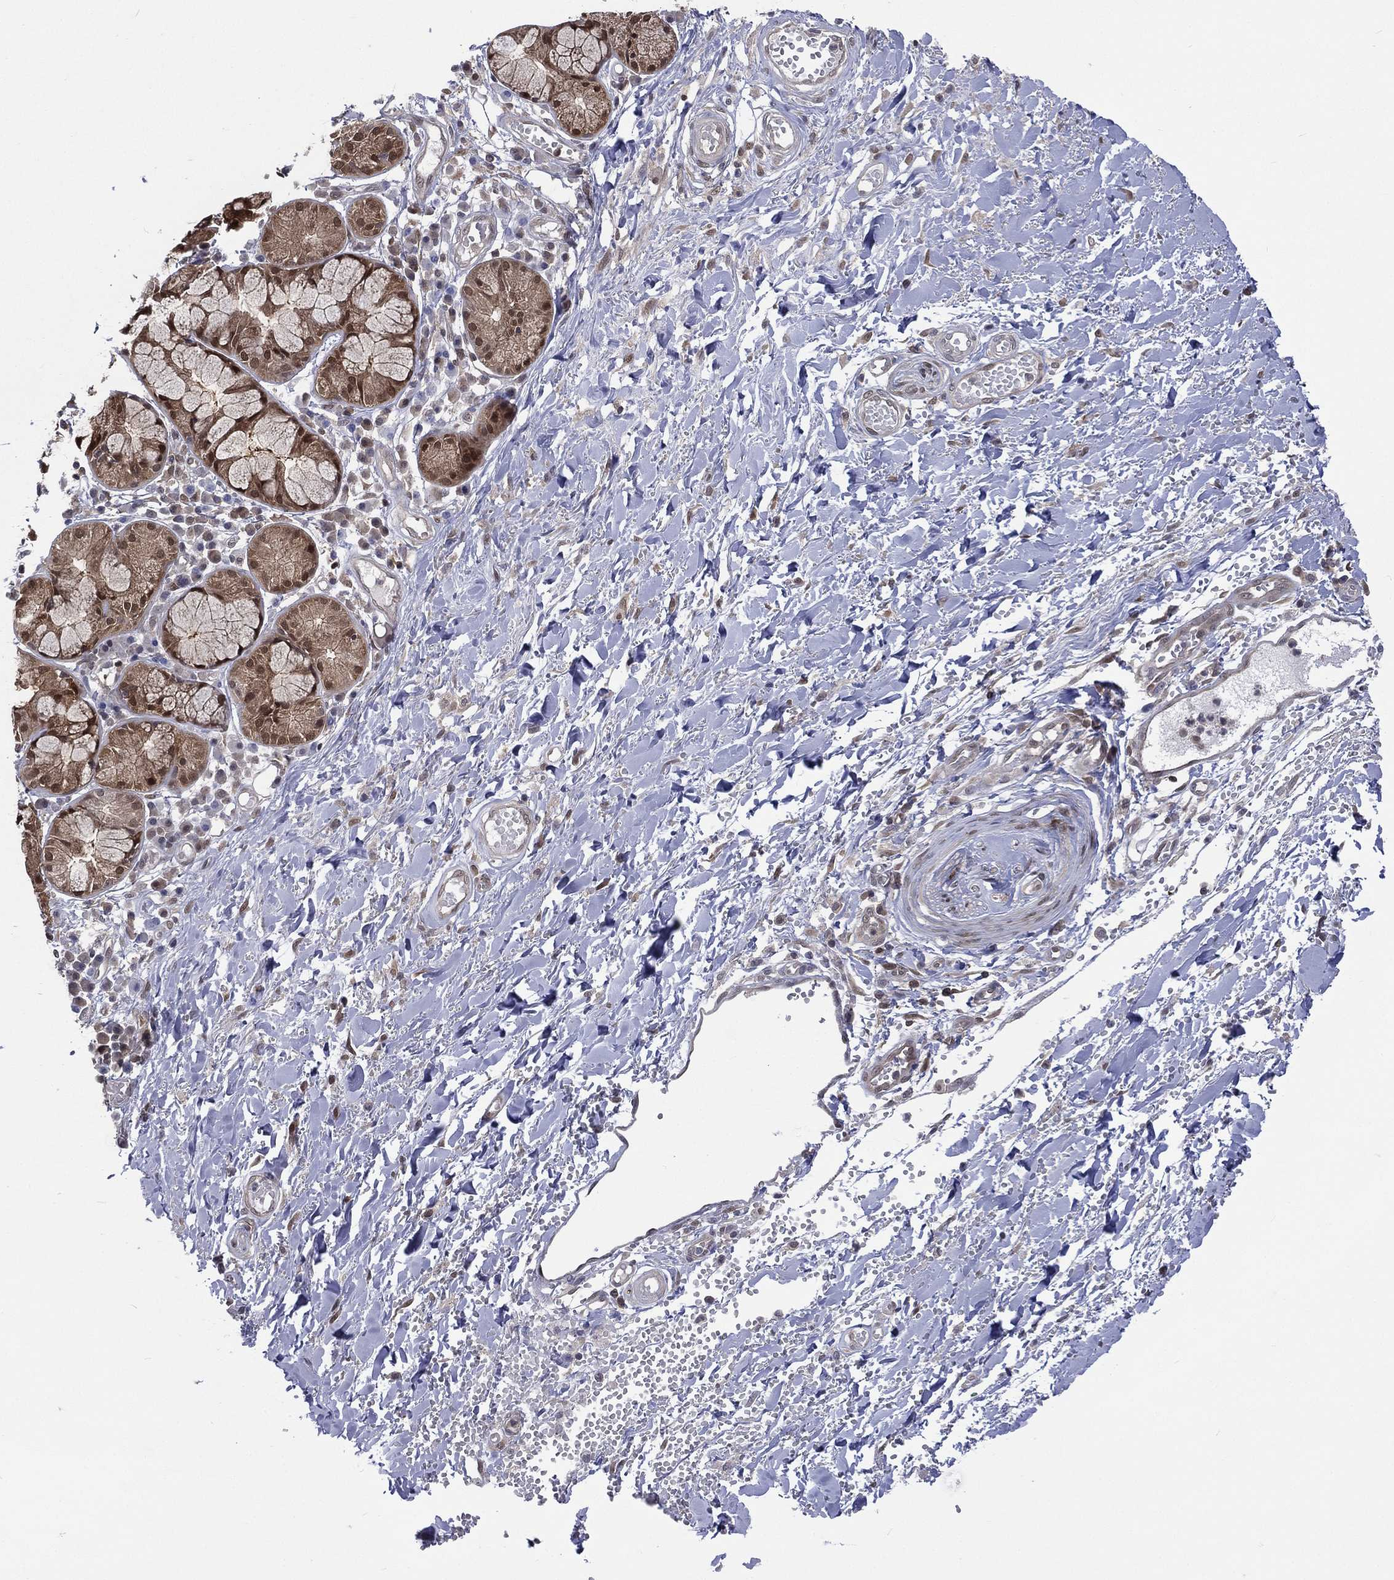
{"staining": {"intensity": "negative", "quantity": "none", "location": "none"}, "tissue": "adipose tissue", "cell_type": "Adipocytes", "image_type": "normal", "snomed": [{"axis": "morphology", "description": "Normal tissue, NOS"}, {"axis": "topography", "description": "Cartilage tissue"}], "caption": "Immunohistochemical staining of benign adipose tissue demonstrates no significant expression in adipocytes. The staining is performed using DAB brown chromogen with nuclei counter-stained in using hematoxylin.", "gene": "MTAP", "patient": {"sex": "male", "age": 81}}